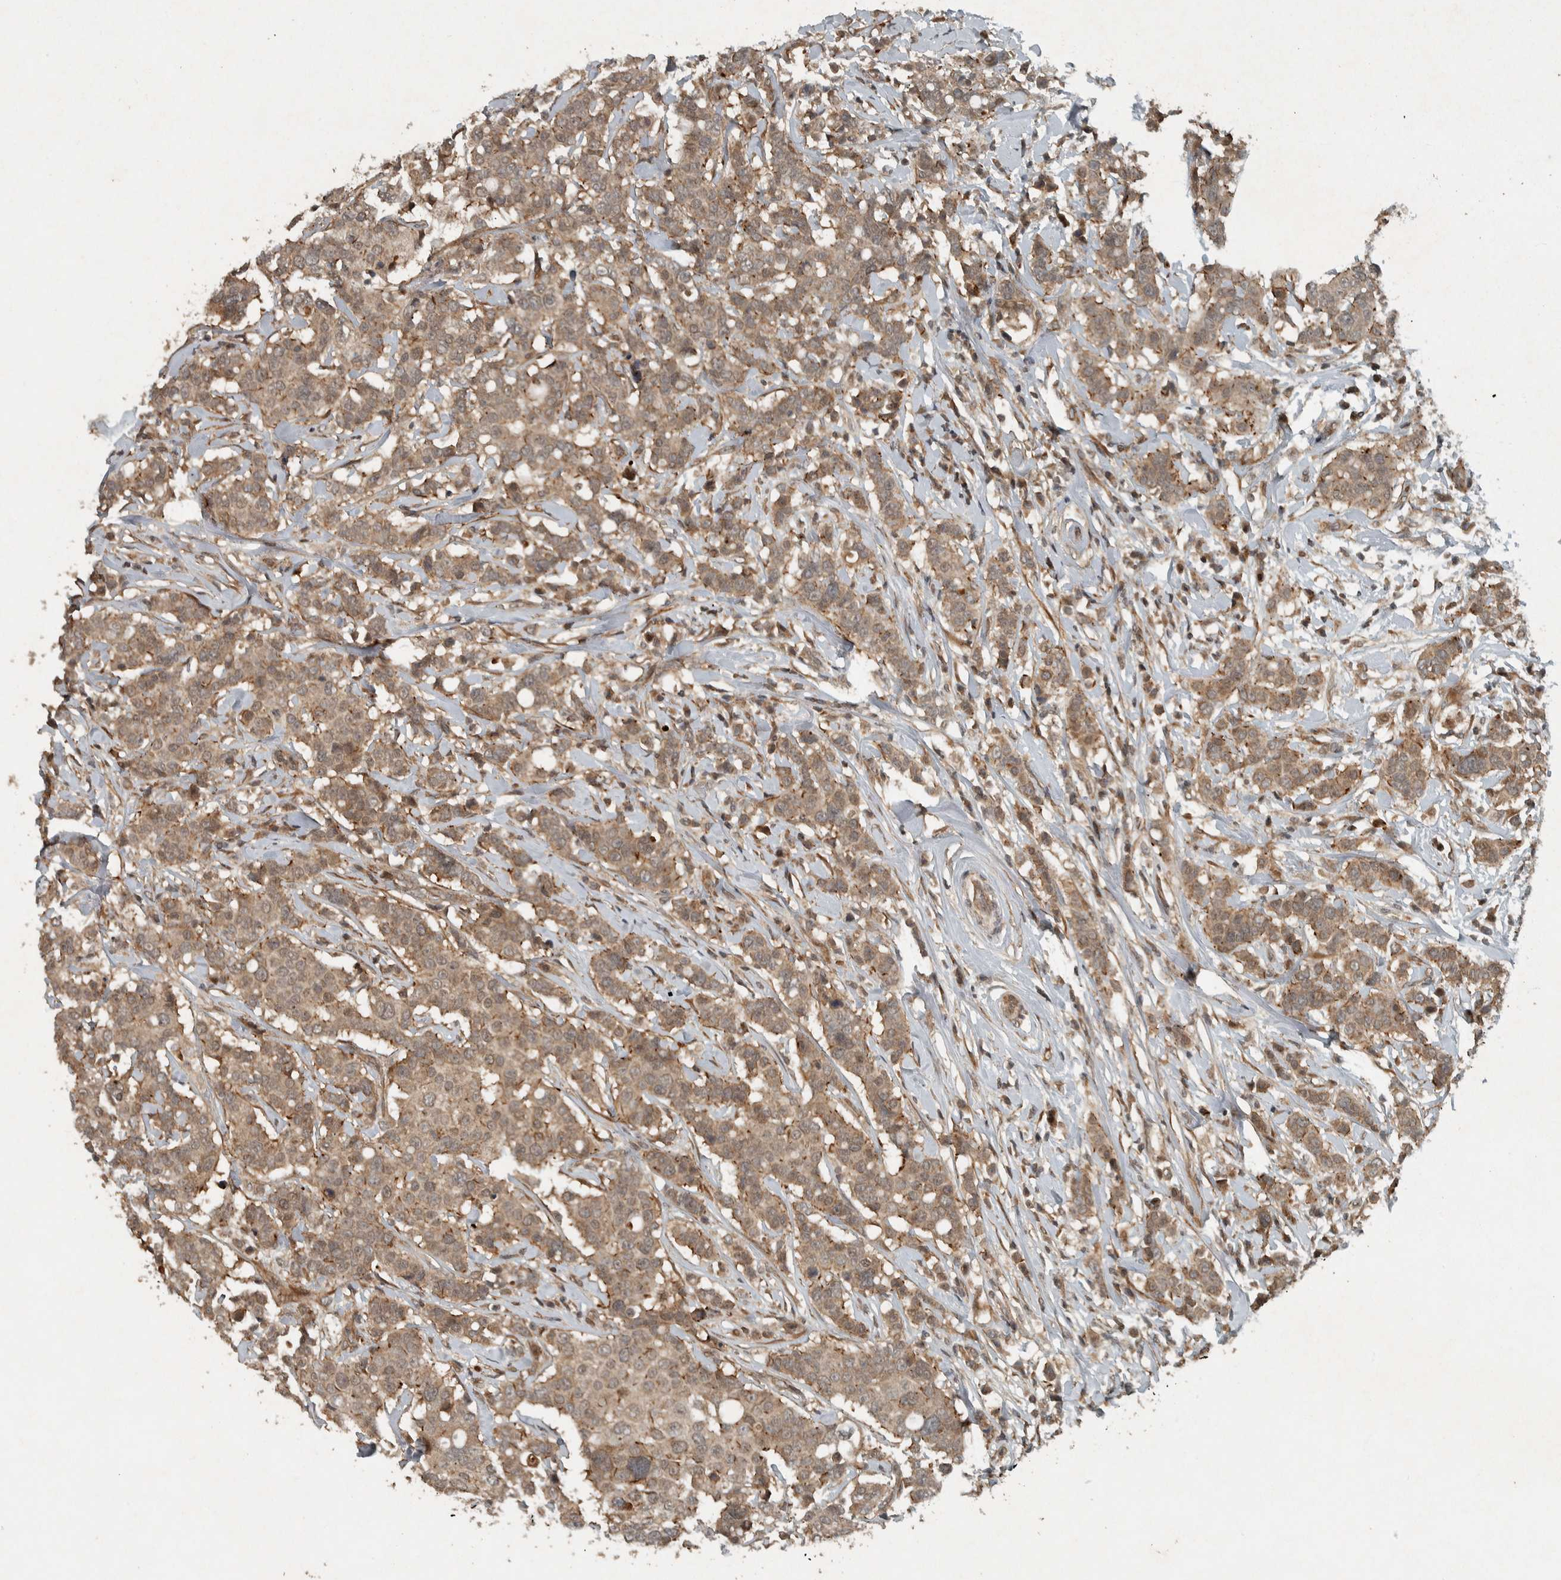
{"staining": {"intensity": "moderate", "quantity": ">75%", "location": "cytoplasmic/membranous"}, "tissue": "breast cancer", "cell_type": "Tumor cells", "image_type": "cancer", "snomed": [{"axis": "morphology", "description": "Duct carcinoma"}, {"axis": "topography", "description": "Breast"}], "caption": "Tumor cells display medium levels of moderate cytoplasmic/membranous staining in approximately >75% of cells in invasive ductal carcinoma (breast). The staining was performed using DAB (3,3'-diaminobenzidine), with brown indicating positive protein expression. Nuclei are stained blue with hematoxylin.", "gene": "KIFAP3", "patient": {"sex": "female", "age": 27}}